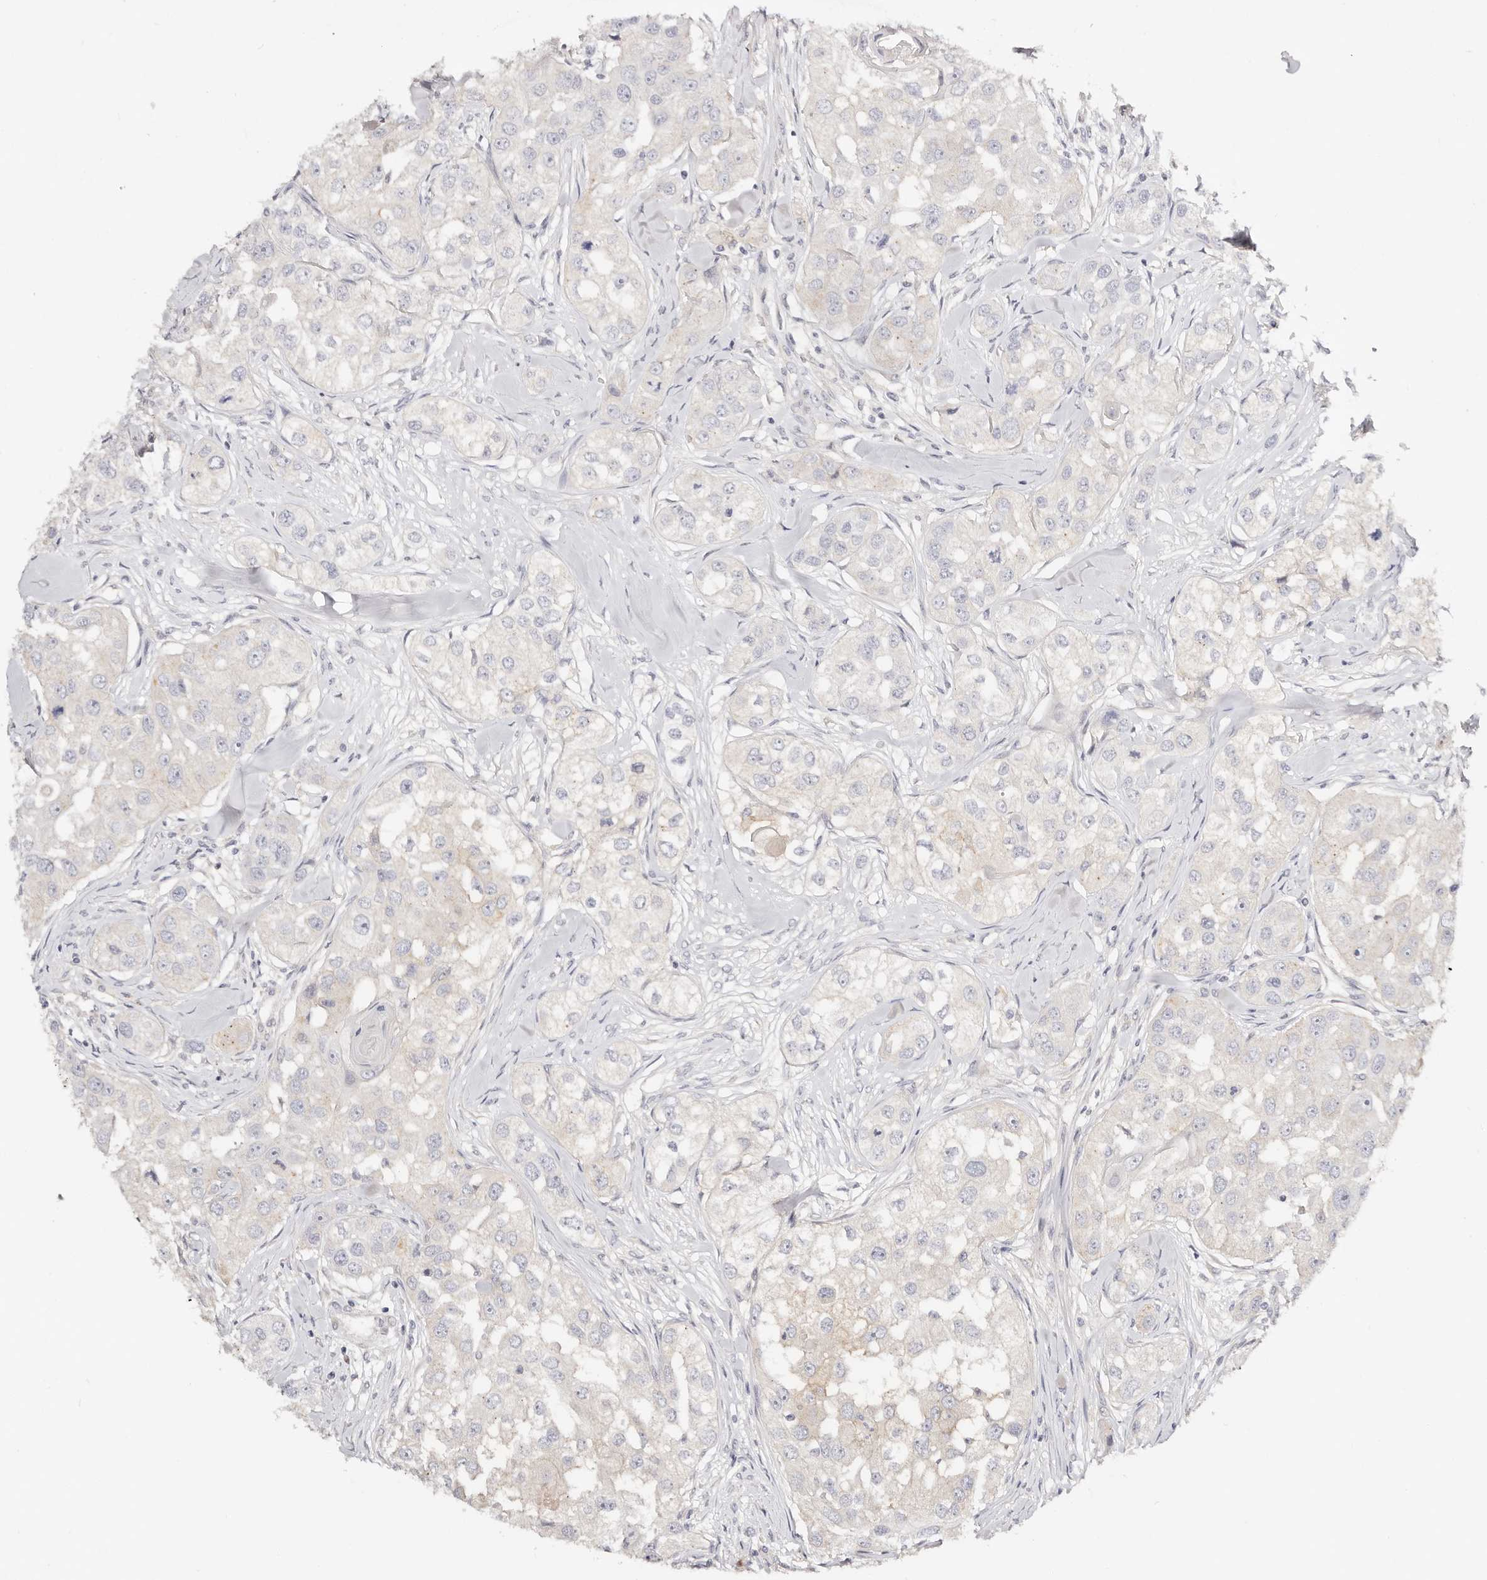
{"staining": {"intensity": "negative", "quantity": "none", "location": "none"}, "tissue": "head and neck cancer", "cell_type": "Tumor cells", "image_type": "cancer", "snomed": [{"axis": "morphology", "description": "Normal tissue, NOS"}, {"axis": "morphology", "description": "Squamous cell carcinoma, NOS"}, {"axis": "topography", "description": "Skeletal muscle"}, {"axis": "topography", "description": "Head-Neck"}], "caption": "Tumor cells show no significant expression in squamous cell carcinoma (head and neck).", "gene": "DNASE1", "patient": {"sex": "male", "age": 51}}